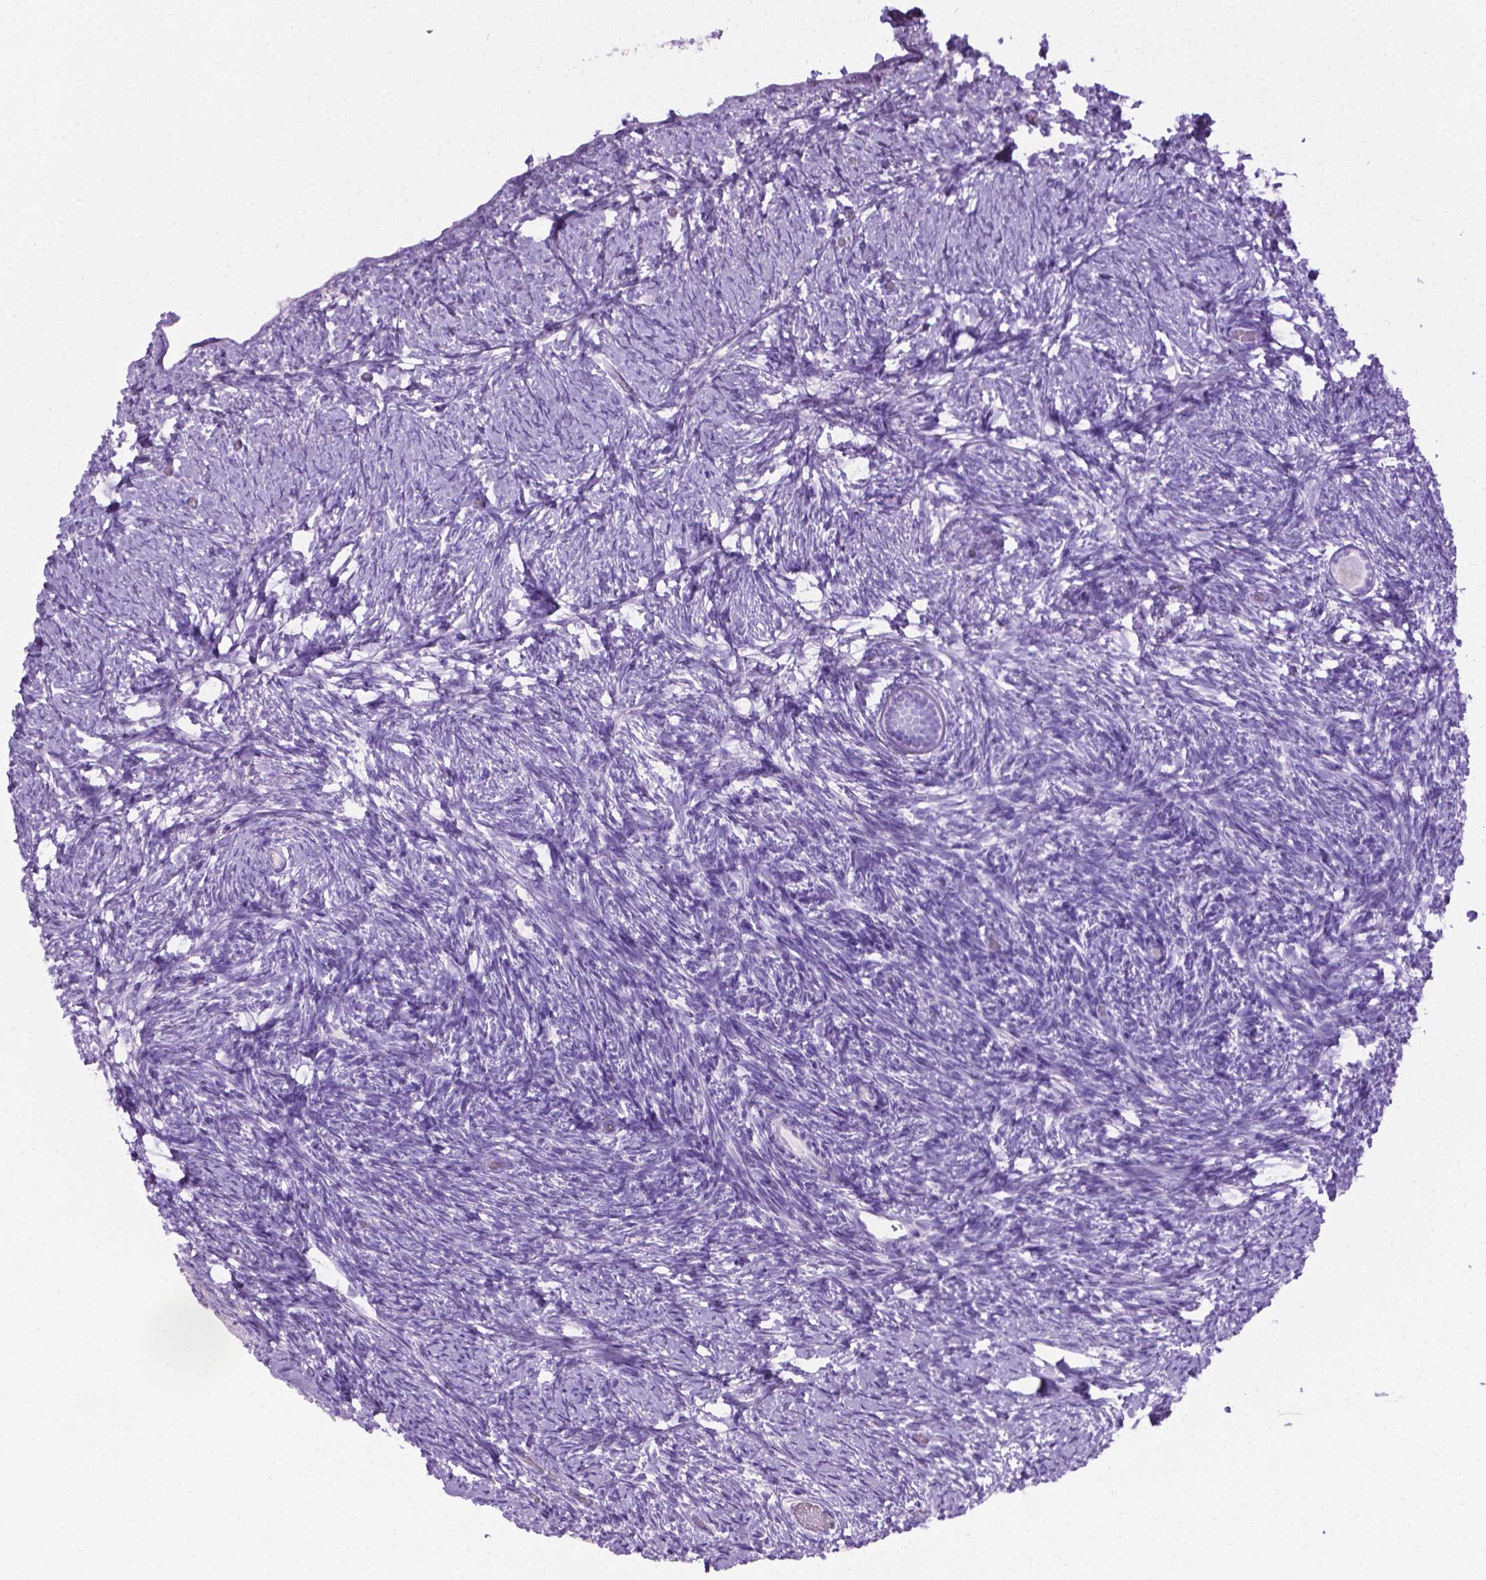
{"staining": {"intensity": "negative", "quantity": "none", "location": "none"}, "tissue": "ovary", "cell_type": "Follicle cells", "image_type": "normal", "snomed": [{"axis": "morphology", "description": "Normal tissue, NOS"}, {"axis": "topography", "description": "Ovary"}], "caption": "Ovary stained for a protein using immunohistochemistry (IHC) shows no positivity follicle cells.", "gene": "LELP1", "patient": {"sex": "female", "age": 39}}